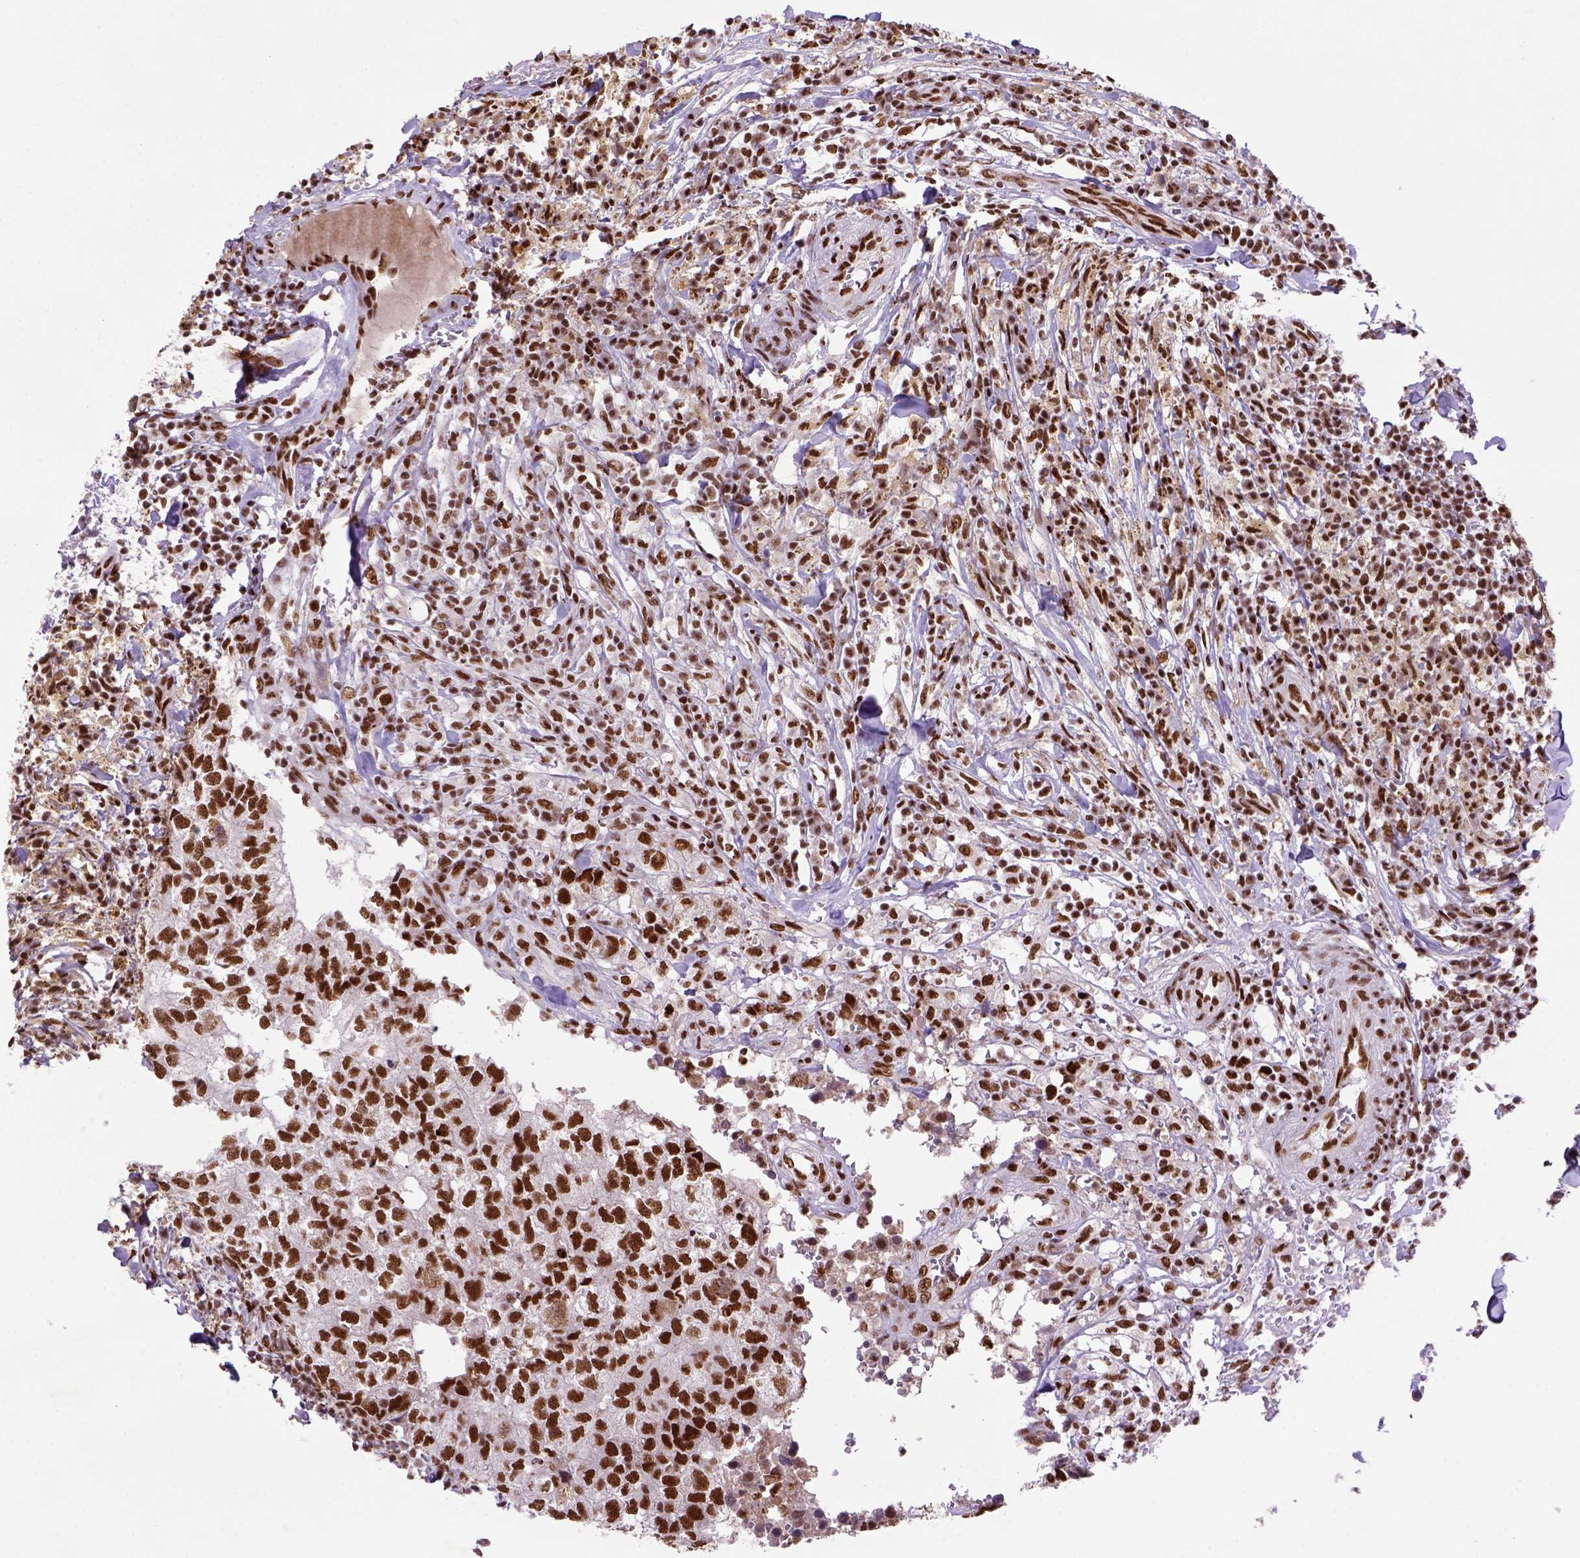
{"staining": {"intensity": "strong", "quantity": ">75%", "location": "nuclear"}, "tissue": "breast cancer", "cell_type": "Tumor cells", "image_type": "cancer", "snomed": [{"axis": "morphology", "description": "Duct carcinoma"}, {"axis": "topography", "description": "Breast"}], "caption": "Protein staining of intraductal carcinoma (breast) tissue demonstrates strong nuclear expression in about >75% of tumor cells.", "gene": "NSMCE2", "patient": {"sex": "female", "age": 30}}